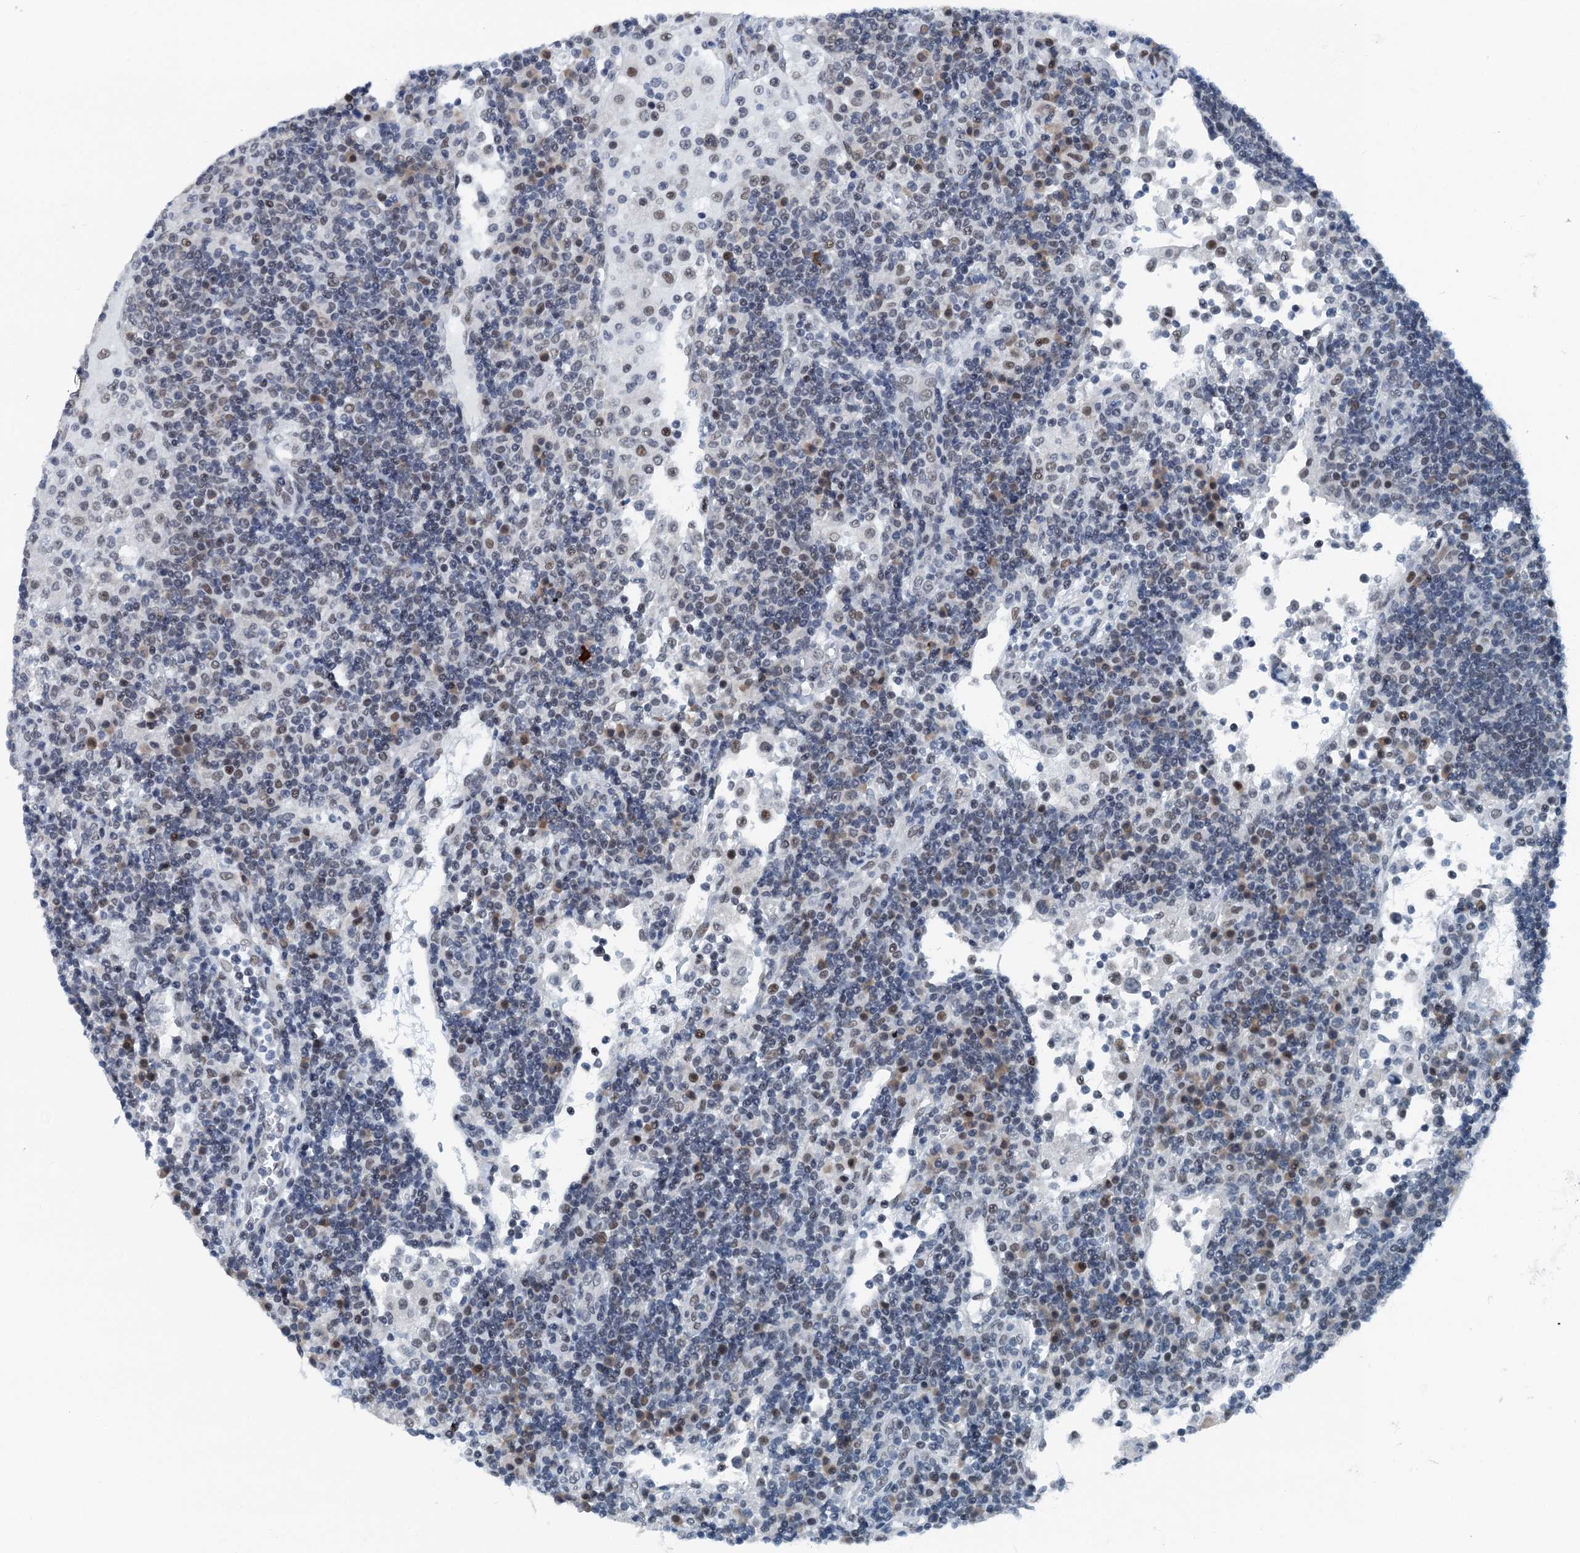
{"staining": {"intensity": "negative", "quantity": "none", "location": "none"}, "tissue": "lymph node", "cell_type": "Germinal center cells", "image_type": "normal", "snomed": [{"axis": "morphology", "description": "Normal tissue, NOS"}, {"axis": "topography", "description": "Lymph node"}], "caption": "A histopathology image of lymph node stained for a protein reveals no brown staining in germinal center cells. Nuclei are stained in blue.", "gene": "TRPT1", "patient": {"sex": "female", "age": 53}}